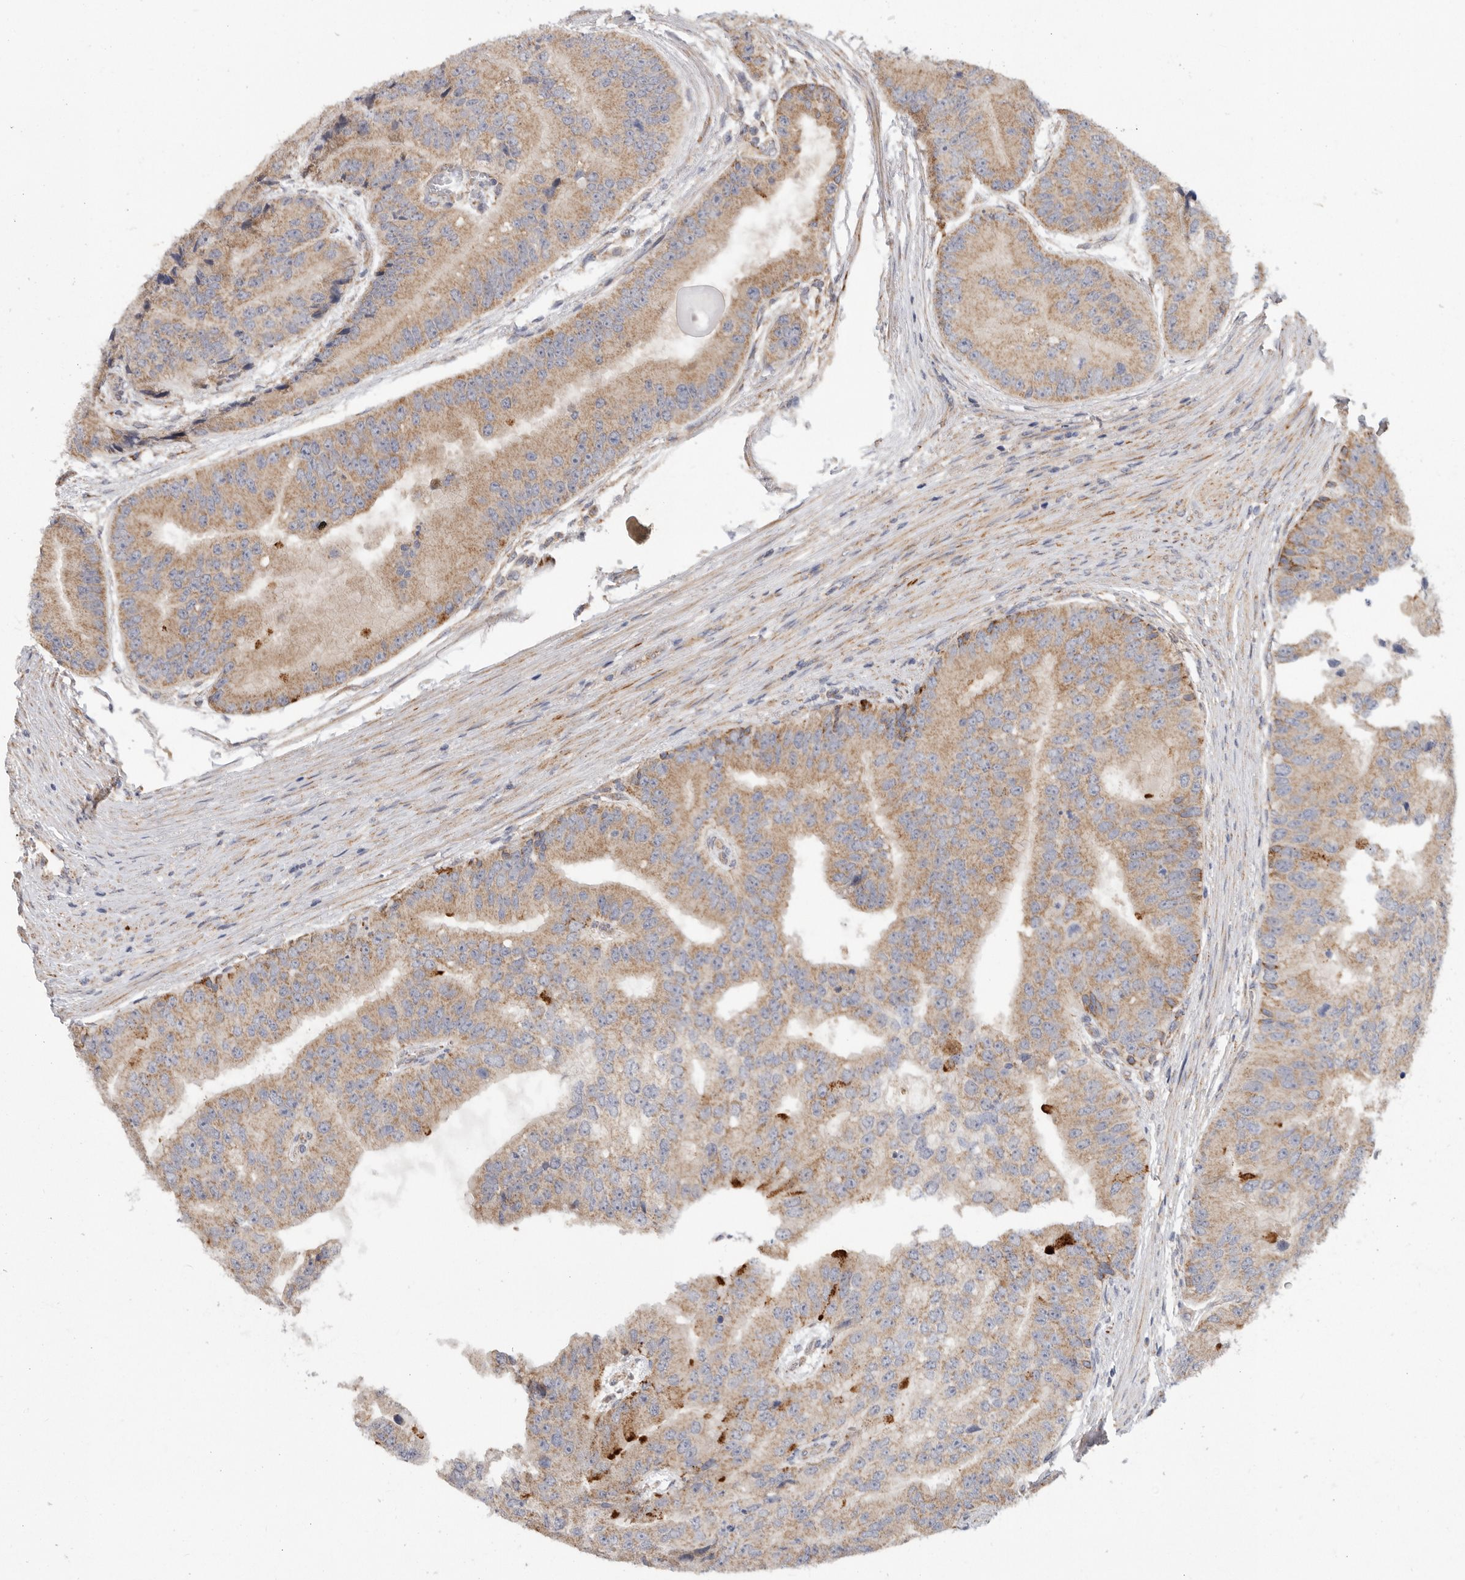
{"staining": {"intensity": "moderate", "quantity": ">75%", "location": "cytoplasmic/membranous"}, "tissue": "prostate cancer", "cell_type": "Tumor cells", "image_type": "cancer", "snomed": [{"axis": "morphology", "description": "Adenocarcinoma, High grade"}, {"axis": "topography", "description": "Prostate"}], "caption": "Brown immunohistochemical staining in human prostate high-grade adenocarcinoma shows moderate cytoplasmic/membranous positivity in approximately >75% of tumor cells. Nuclei are stained in blue.", "gene": "MTFR1L", "patient": {"sex": "male", "age": 70}}